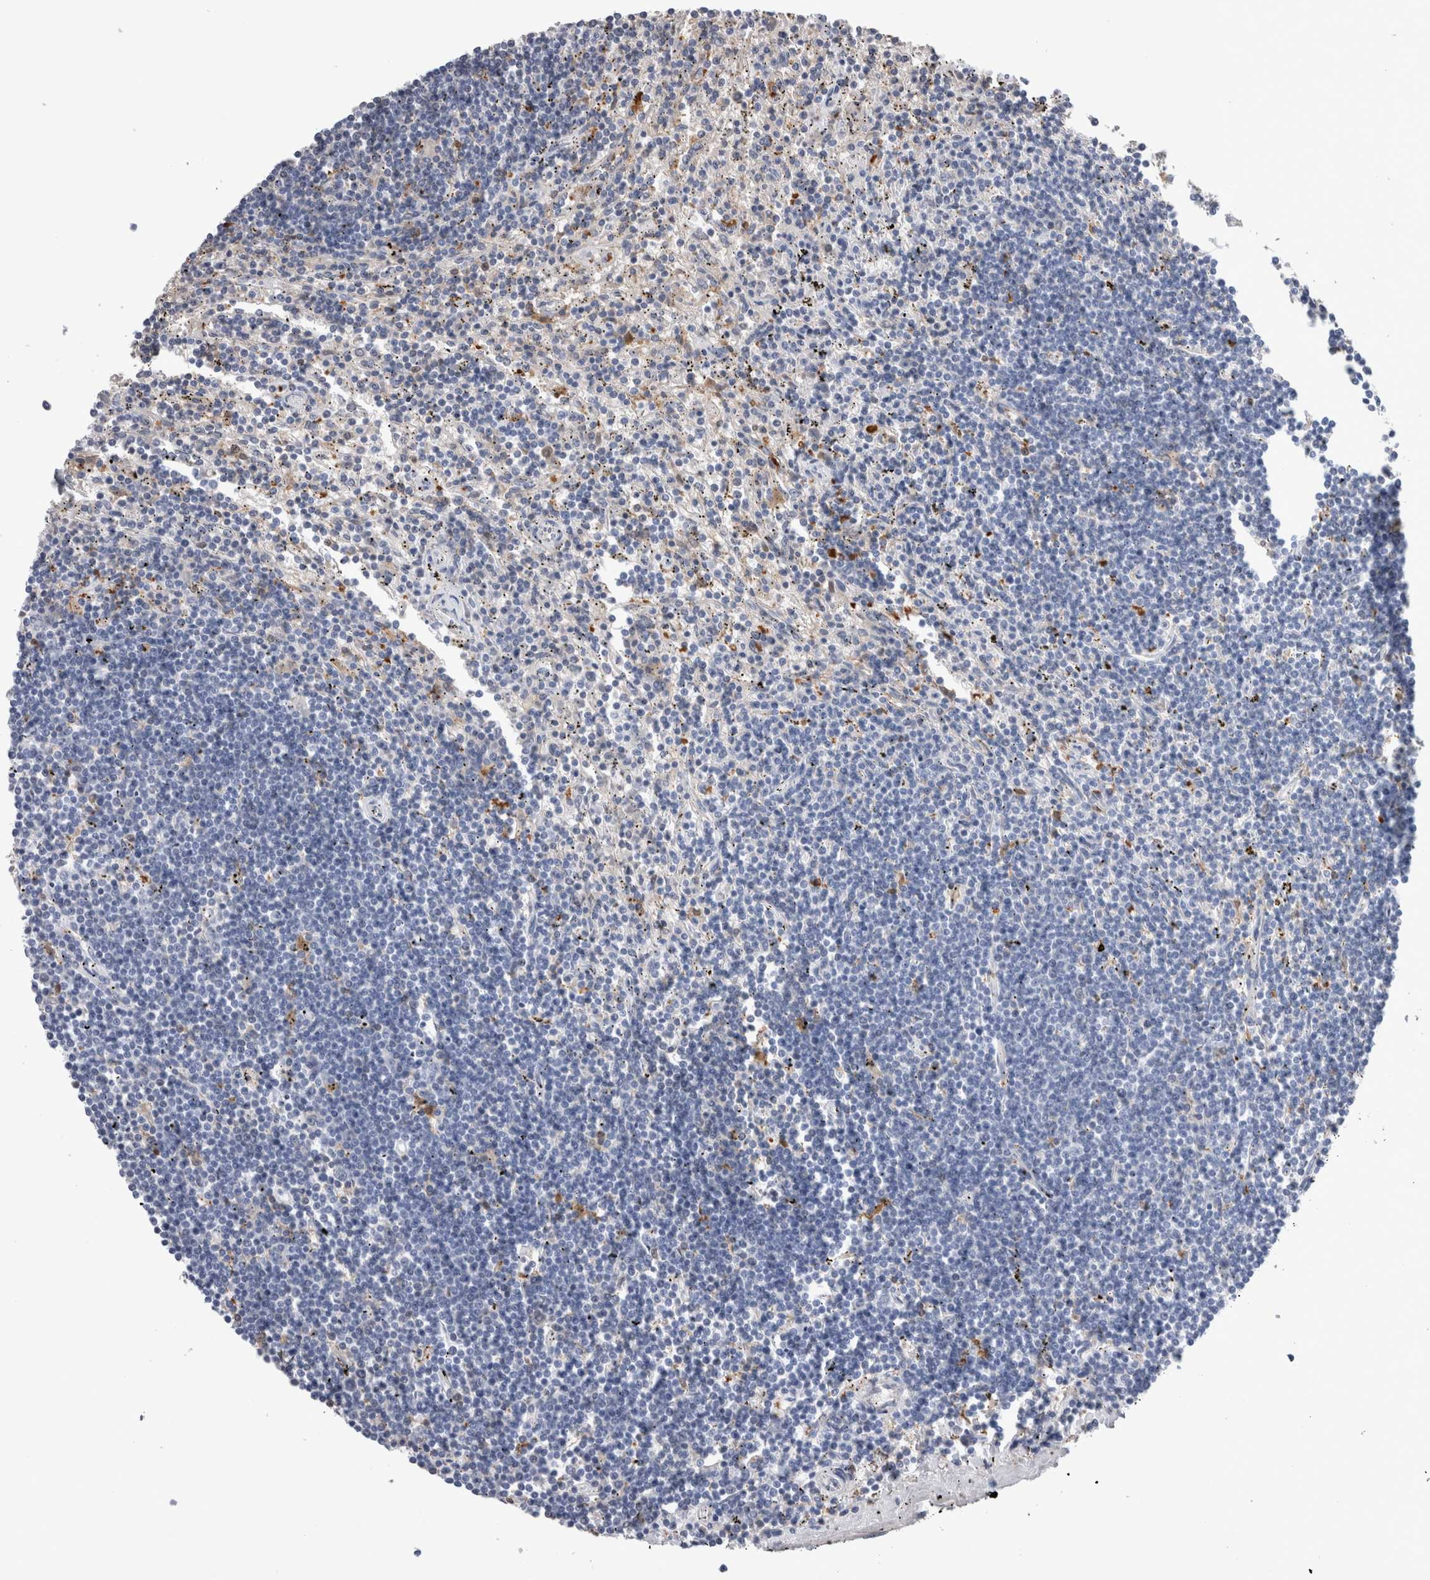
{"staining": {"intensity": "negative", "quantity": "none", "location": "none"}, "tissue": "lymphoma", "cell_type": "Tumor cells", "image_type": "cancer", "snomed": [{"axis": "morphology", "description": "Malignant lymphoma, non-Hodgkin's type, Low grade"}, {"axis": "topography", "description": "Spleen"}], "caption": "A histopathology image of human low-grade malignant lymphoma, non-Hodgkin's type is negative for staining in tumor cells. (Stains: DAB (3,3'-diaminobenzidine) immunohistochemistry (IHC) with hematoxylin counter stain, Microscopy: brightfield microscopy at high magnification).", "gene": "CA8", "patient": {"sex": "male", "age": 76}}